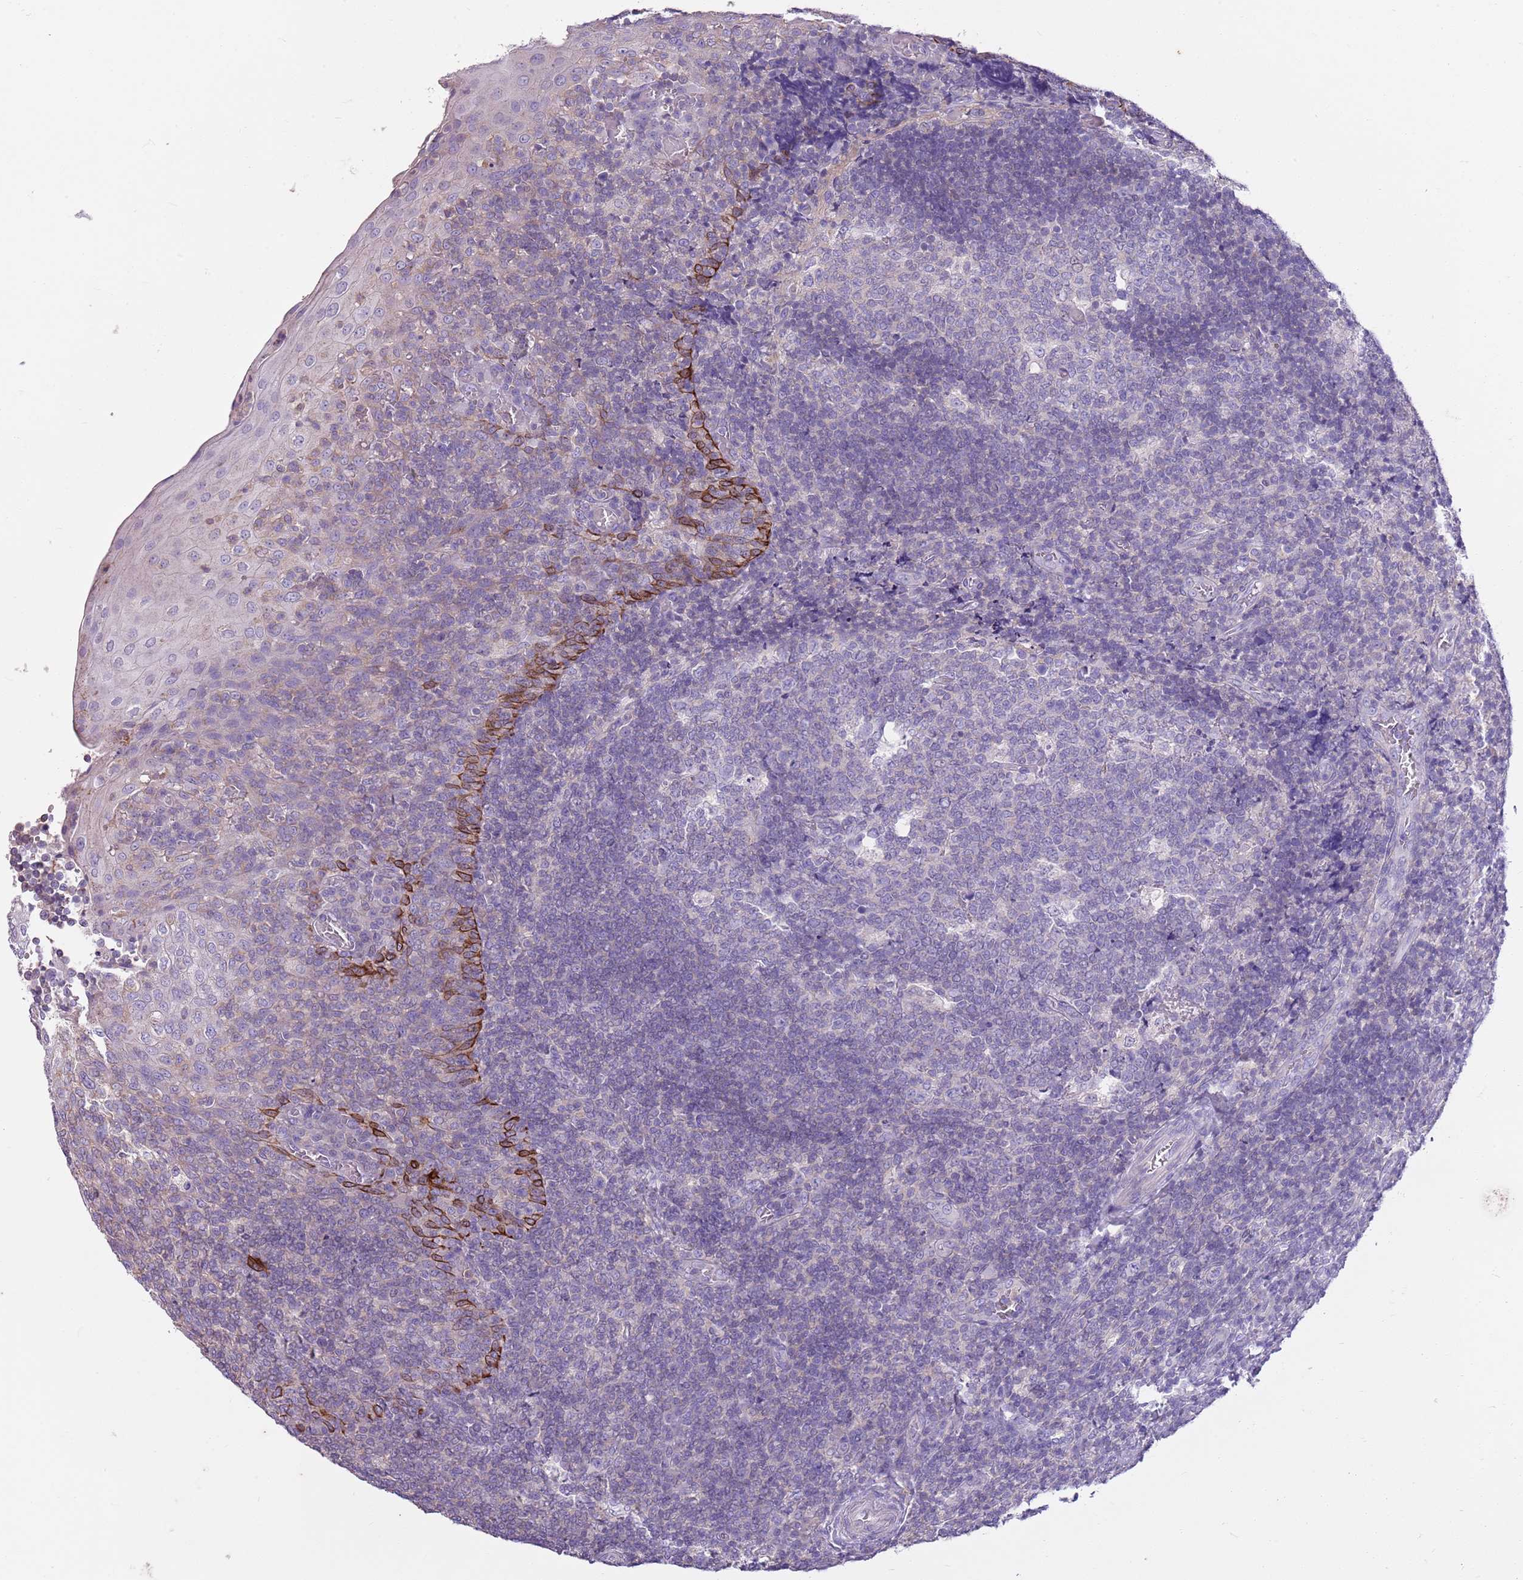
{"staining": {"intensity": "negative", "quantity": "none", "location": "none"}, "tissue": "tonsil", "cell_type": "Germinal center cells", "image_type": "normal", "snomed": [{"axis": "morphology", "description": "Normal tissue, NOS"}, {"axis": "topography", "description": "Tonsil"}], "caption": "Immunohistochemistry image of benign tonsil: human tonsil stained with DAB reveals no significant protein staining in germinal center cells. Brightfield microscopy of immunohistochemistry (IHC) stained with DAB (3,3'-diaminobenzidine) (brown) and hematoxylin (blue), captured at high magnification.", "gene": "CNPPD1", "patient": {"sex": "female", "age": 19}}